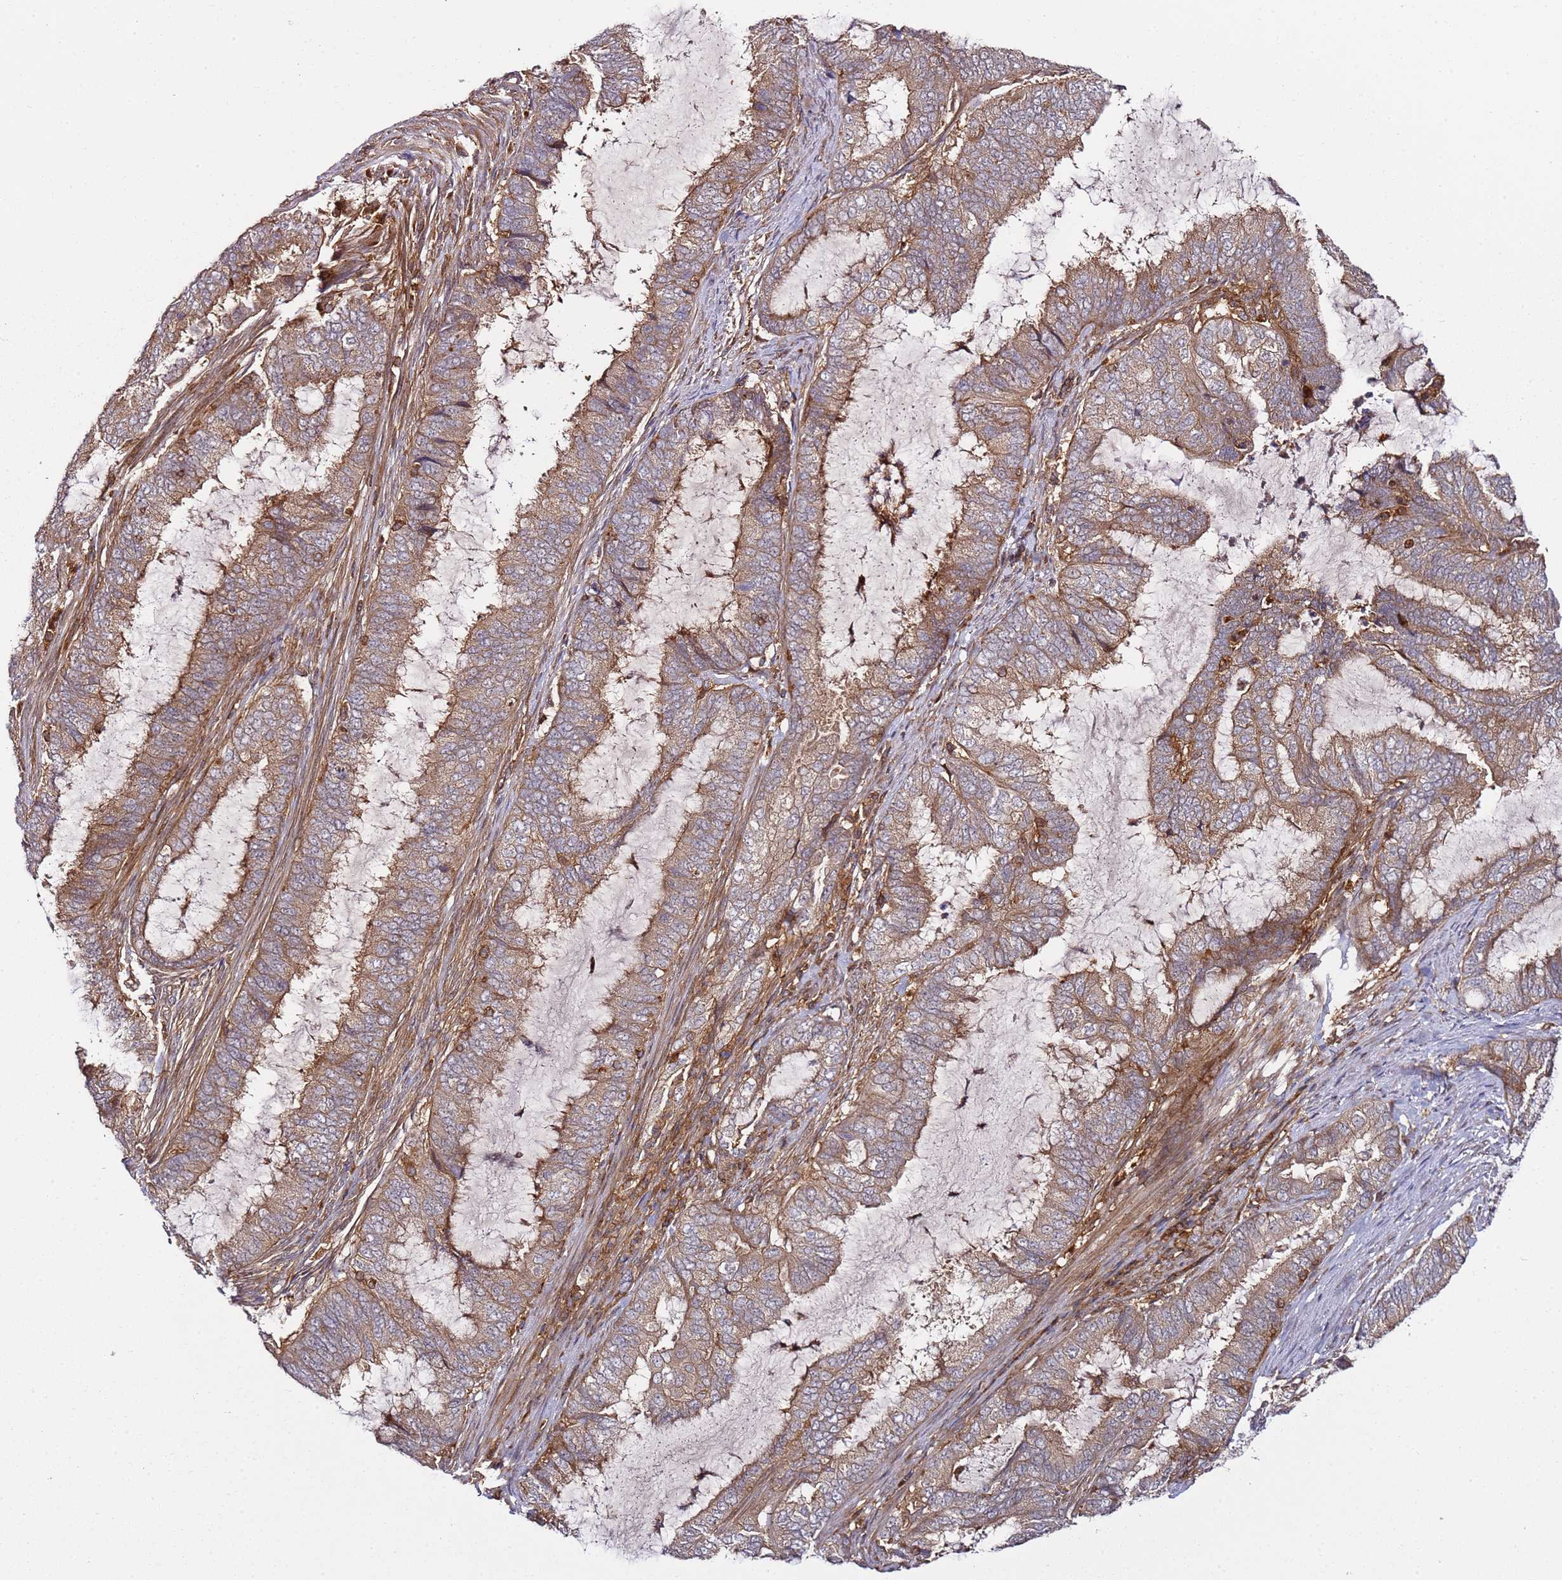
{"staining": {"intensity": "moderate", "quantity": "25%-75%", "location": "cytoplasmic/membranous"}, "tissue": "endometrial cancer", "cell_type": "Tumor cells", "image_type": "cancer", "snomed": [{"axis": "morphology", "description": "Adenocarcinoma, NOS"}, {"axis": "topography", "description": "Endometrium"}], "caption": "There is medium levels of moderate cytoplasmic/membranous staining in tumor cells of endometrial cancer (adenocarcinoma), as demonstrated by immunohistochemical staining (brown color).", "gene": "PRMT7", "patient": {"sex": "female", "age": 51}}